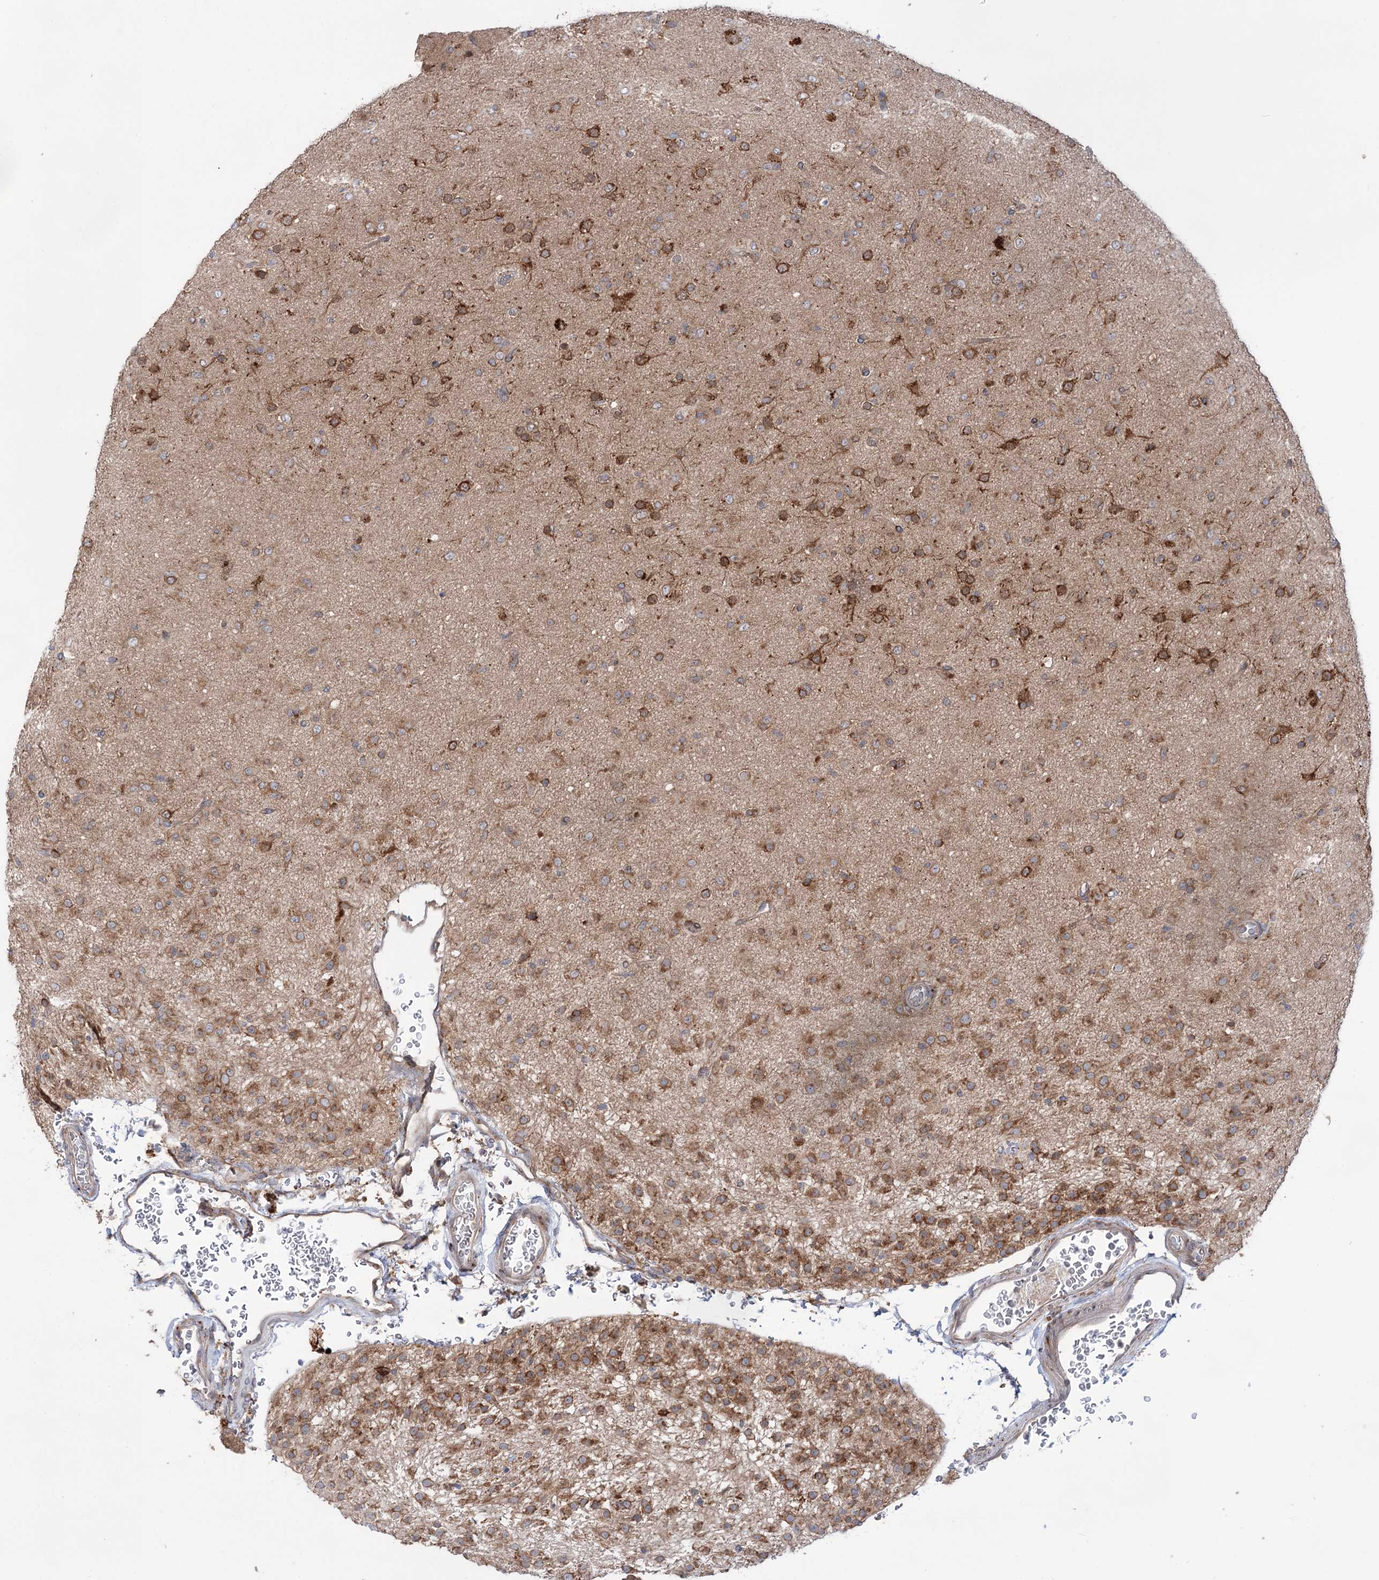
{"staining": {"intensity": "moderate", "quantity": ">75%", "location": "cytoplasmic/membranous"}, "tissue": "glioma", "cell_type": "Tumor cells", "image_type": "cancer", "snomed": [{"axis": "morphology", "description": "Glioma, malignant, Low grade"}, {"axis": "topography", "description": "Brain"}], "caption": "Low-grade glioma (malignant) stained for a protein displays moderate cytoplasmic/membranous positivity in tumor cells.", "gene": "VWA2", "patient": {"sex": "male", "age": 65}}